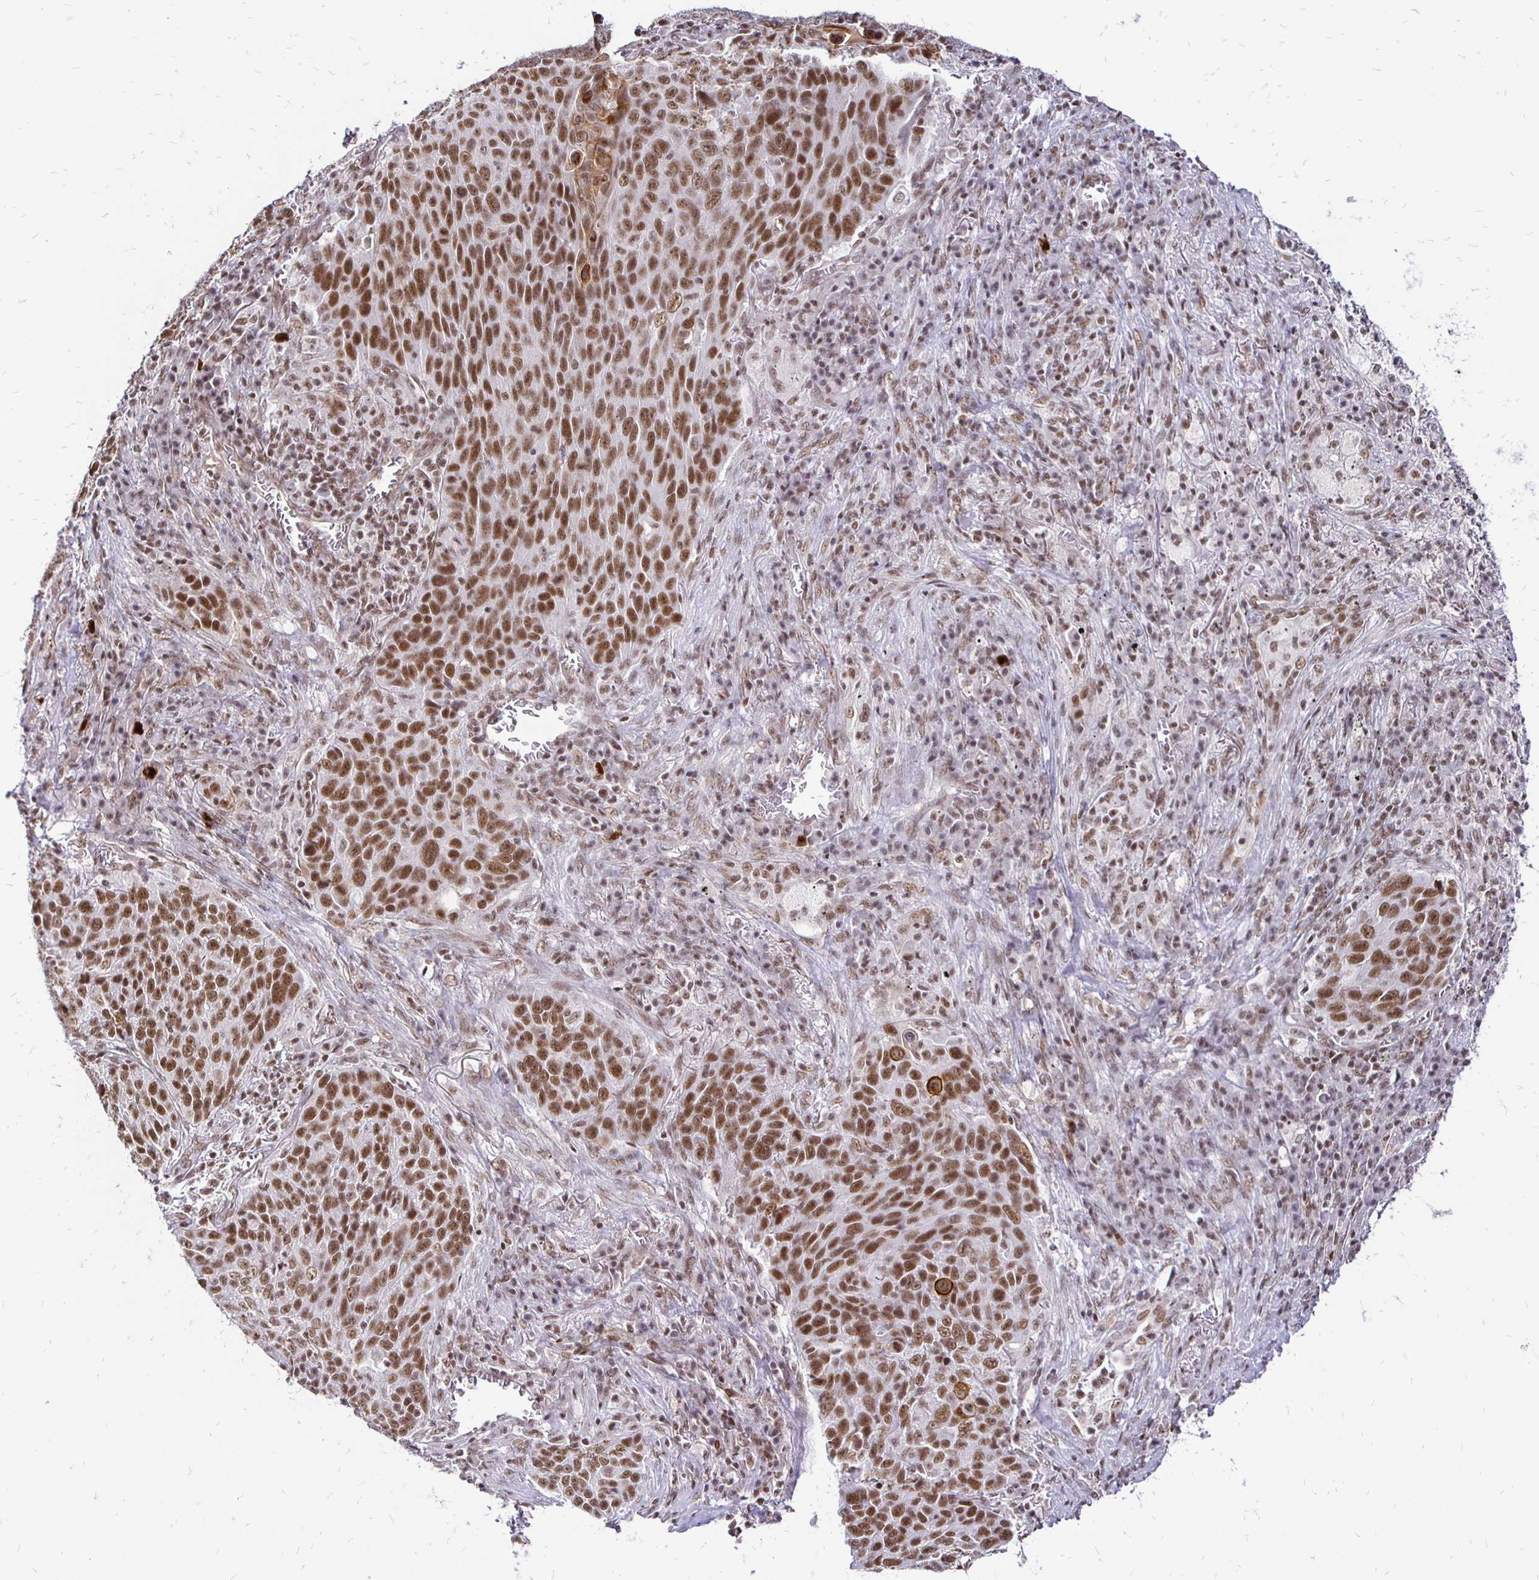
{"staining": {"intensity": "strong", "quantity": ">75%", "location": "nuclear"}, "tissue": "lung cancer", "cell_type": "Tumor cells", "image_type": "cancer", "snomed": [{"axis": "morphology", "description": "Squamous cell carcinoma, NOS"}, {"axis": "topography", "description": "Lung"}], "caption": "Strong nuclear expression for a protein is seen in approximately >75% of tumor cells of lung squamous cell carcinoma using IHC.", "gene": "SIN3A", "patient": {"sex": "male", "age": 78}}